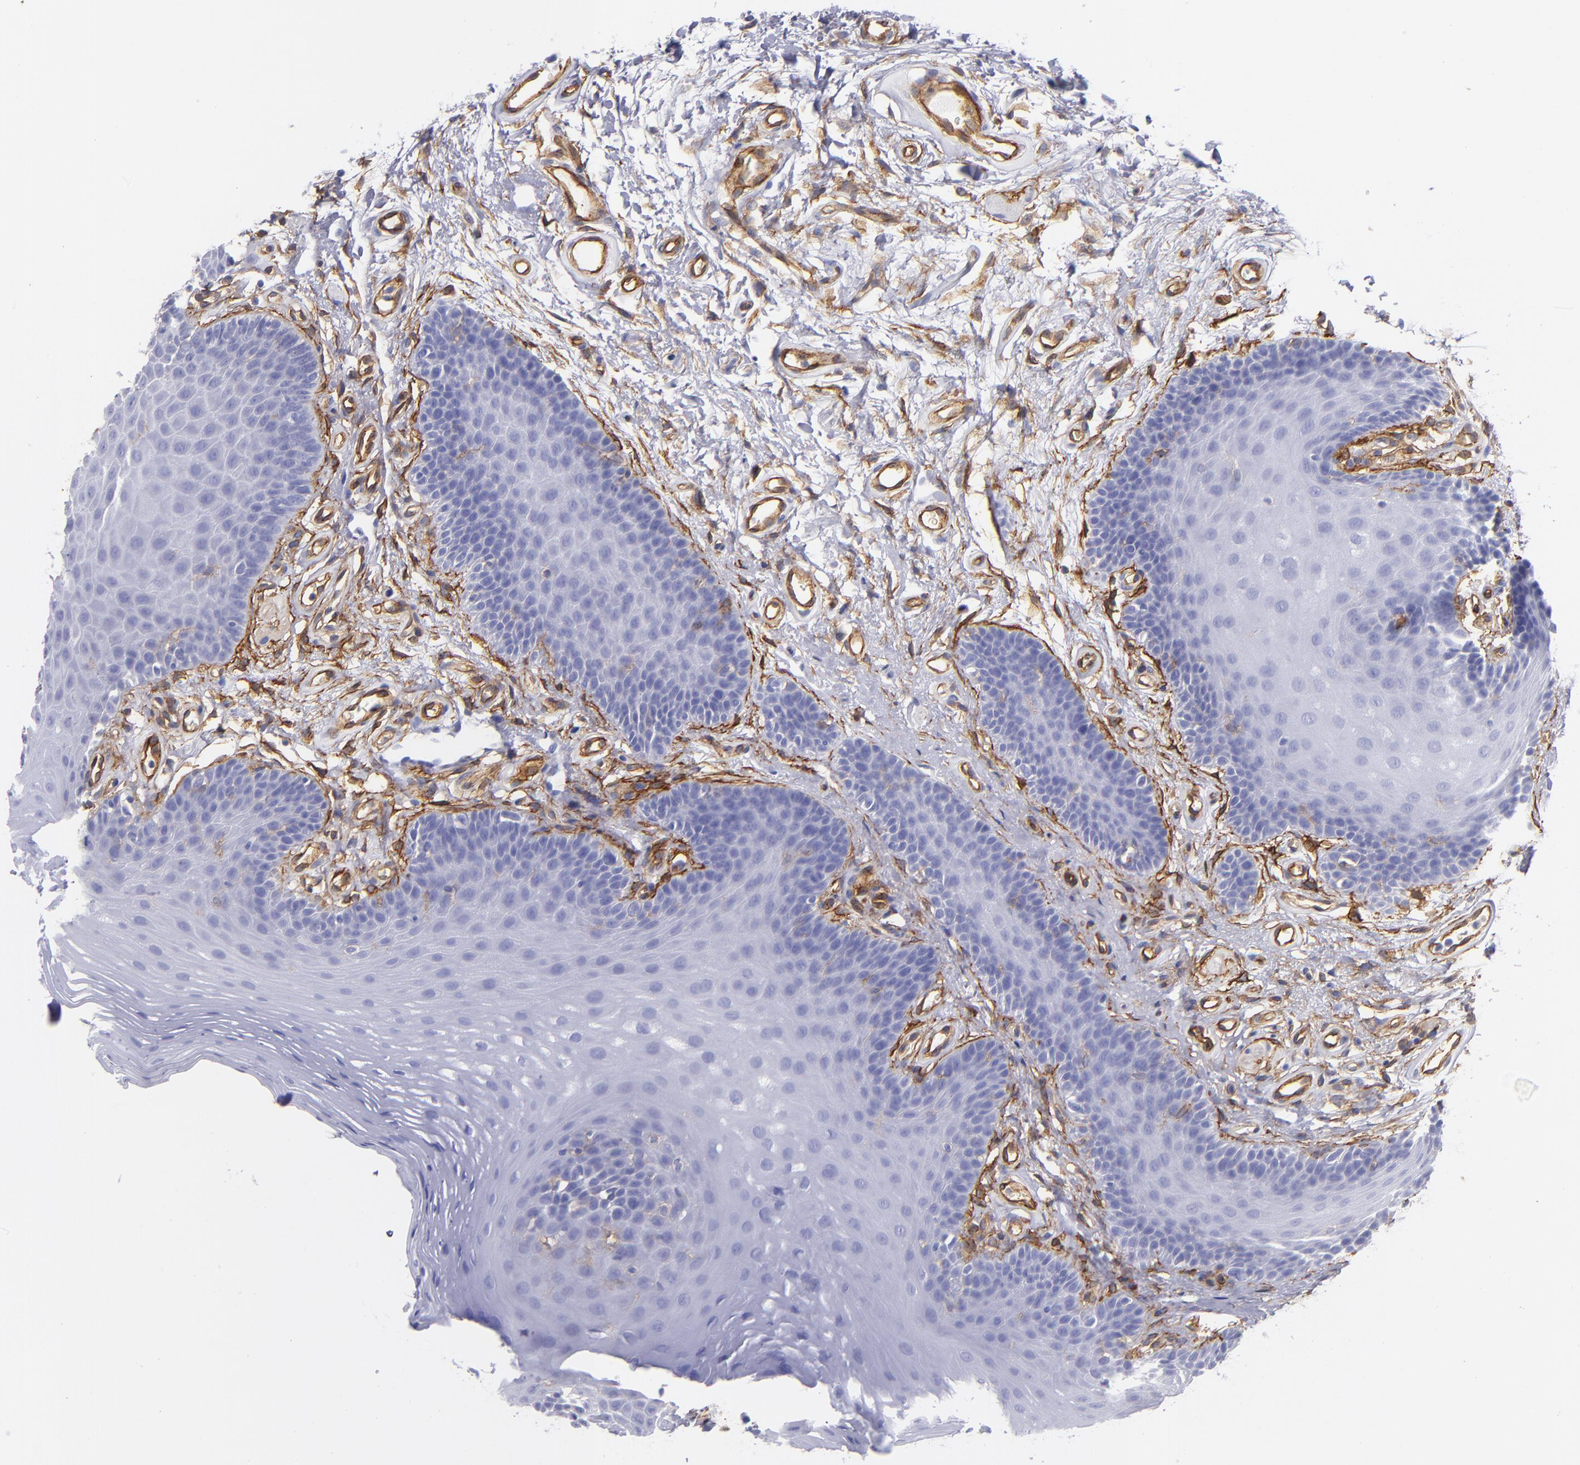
{"staining": {"intensity": "negative", "quantity": "none", "location": "none"}, "tissue": "oral mucosa", "cell_type": "Squamous epithelial cells", "image_type": "normal", "snomed": [{"axis": "morphology", "description": "Normal tissue, NOS"}, {"axis": "topography", "description": "Oral tissue"}], "caption": "Oral mucosa stained for a protein using immunohistochemistry demonstrates no staining squamous epithelial cells.", "gene": "ENTPD1", "patient": {"sex": "male", "age": 62}}